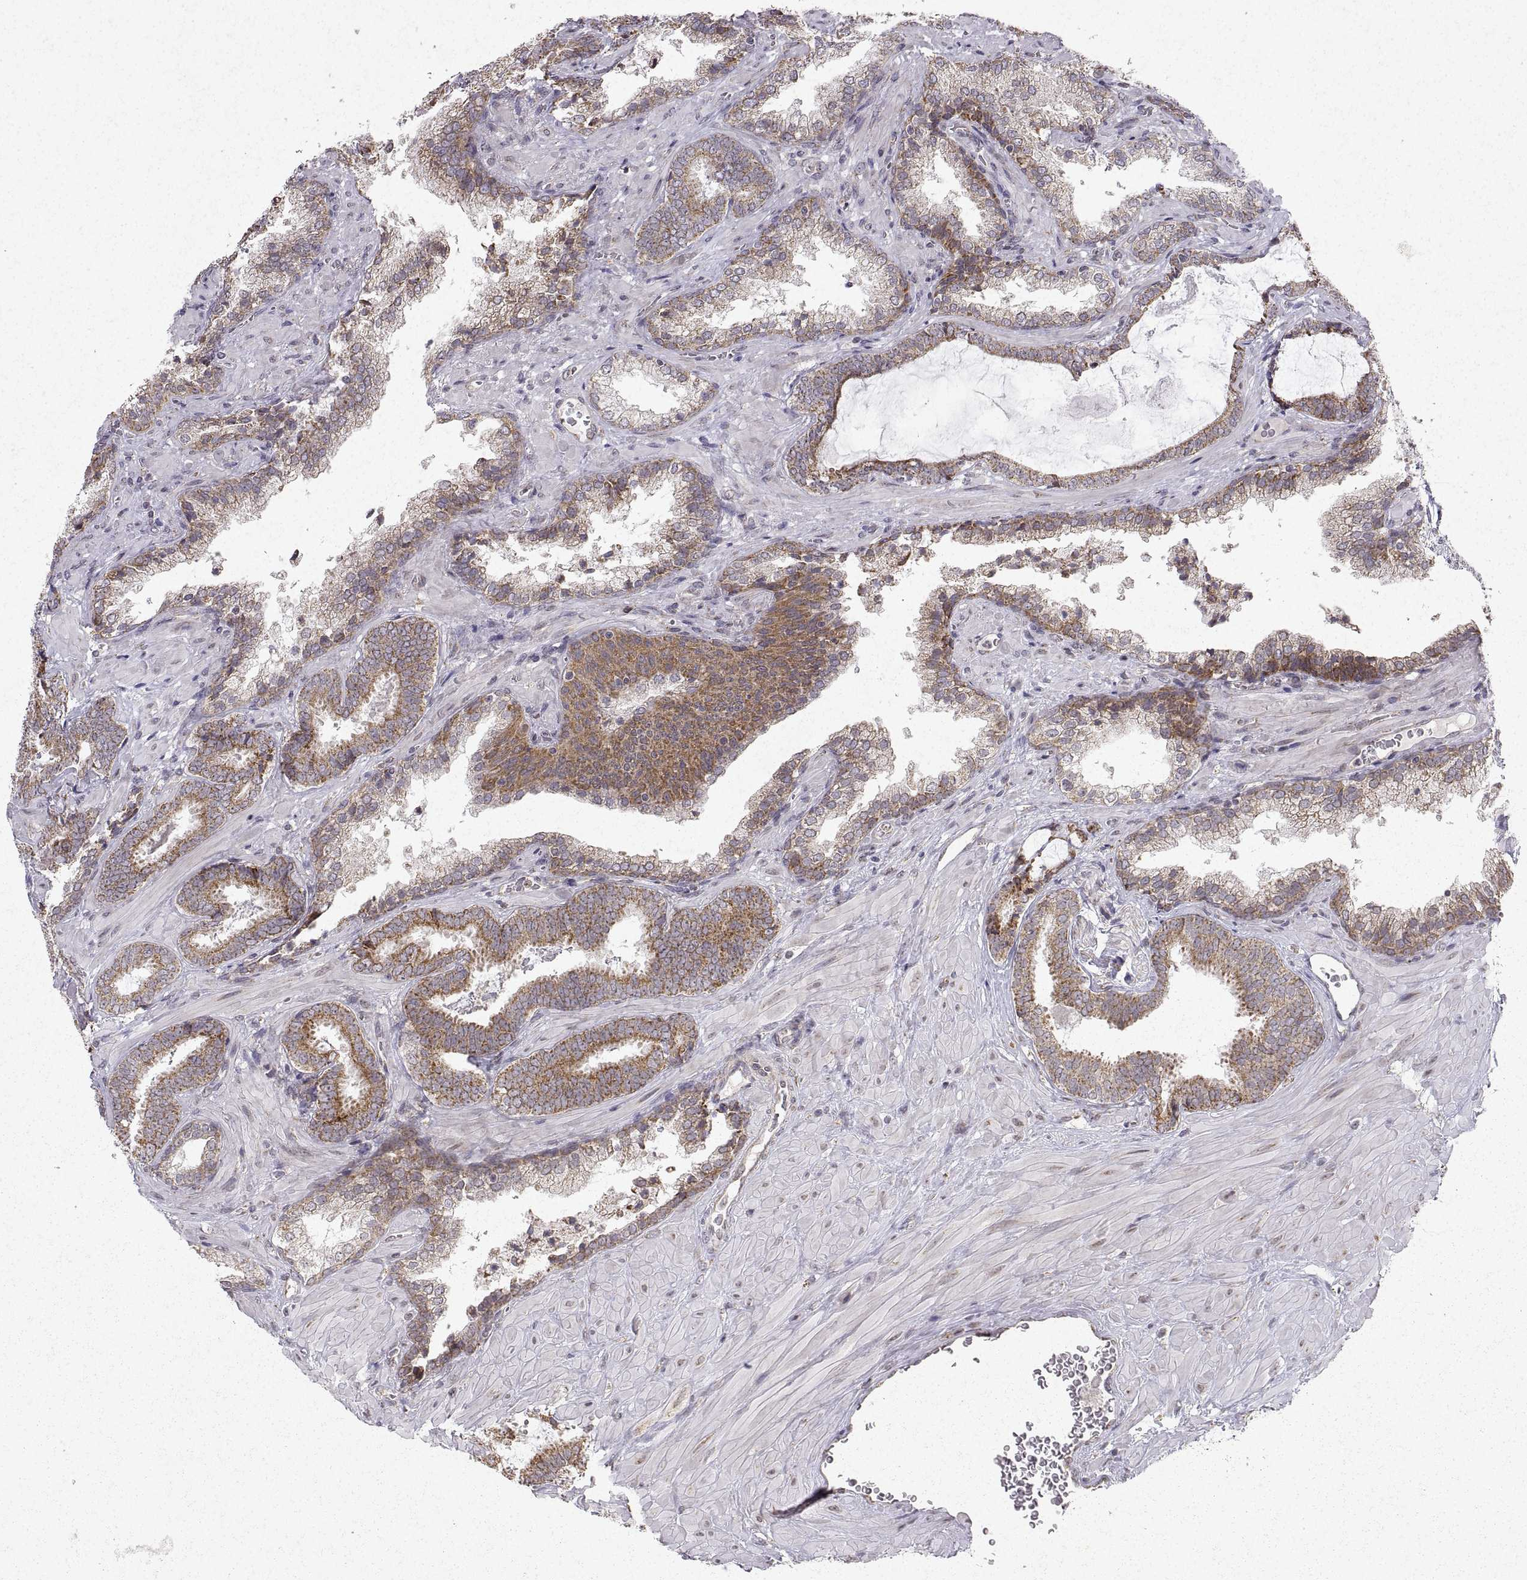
{"staining": {"intensity": "weak", "quantity": ">75%", "location": "cytoplasmic/membranous"}, "tissue": "prostate cancer", "cell_type": "Tumor cells", "image_type": "cancer", "snomed": [{"axis": "morphology", "description": "Adenocarcinoma, Low grade"}, {"axis": "topography", "description": "Prostate"}], "caption": "Protein analysis of prostate adenocarcinoma (low-grade) tissue shows weak cytoplasmic/membranous expression in about >75% of tumor cells. (DAB IHC, brown staining for protein, blue staining for nuclei).", "gene": "MANBAL", "patient": {"sex": "male", "age": 61}}